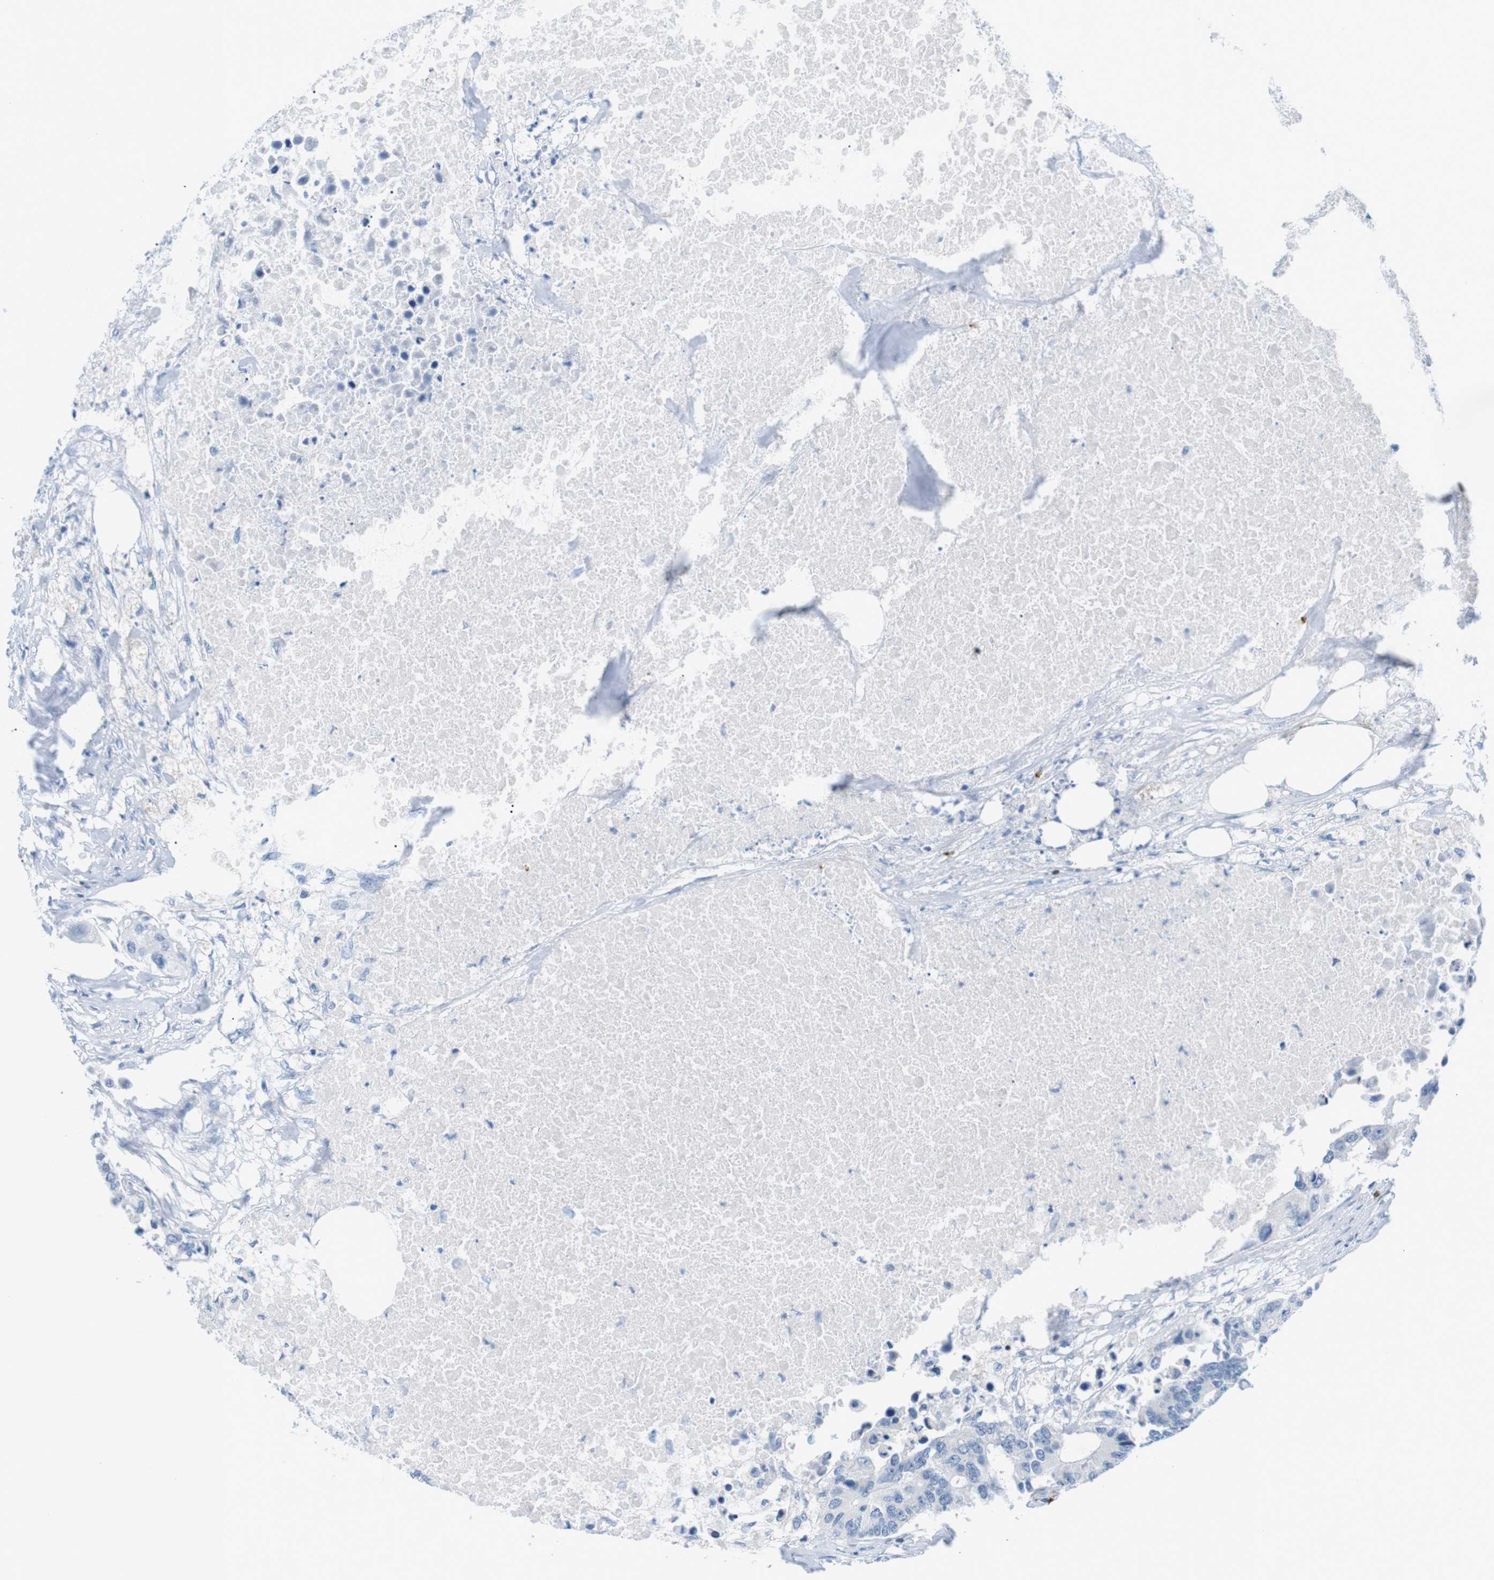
{"staining": {"intensity": "negative", "quantity": "none", "location": "none"}, "tissue": "colorectal cancer", "cell_type": "Tumor cells", "image_type": "cancer", "snomed": [{"axis": "morphology", "description": "Adenocarcinoma, NOS"}, {"axis": "topography", "description": "Colon"}], "caption": "A photomicrograph of colorectal adenocarcinoma stained for a protein exhibits no brown staining in tumor cells.", "gene": "TNFRSF4", "patient": {"sex": "male", "age": 71}}